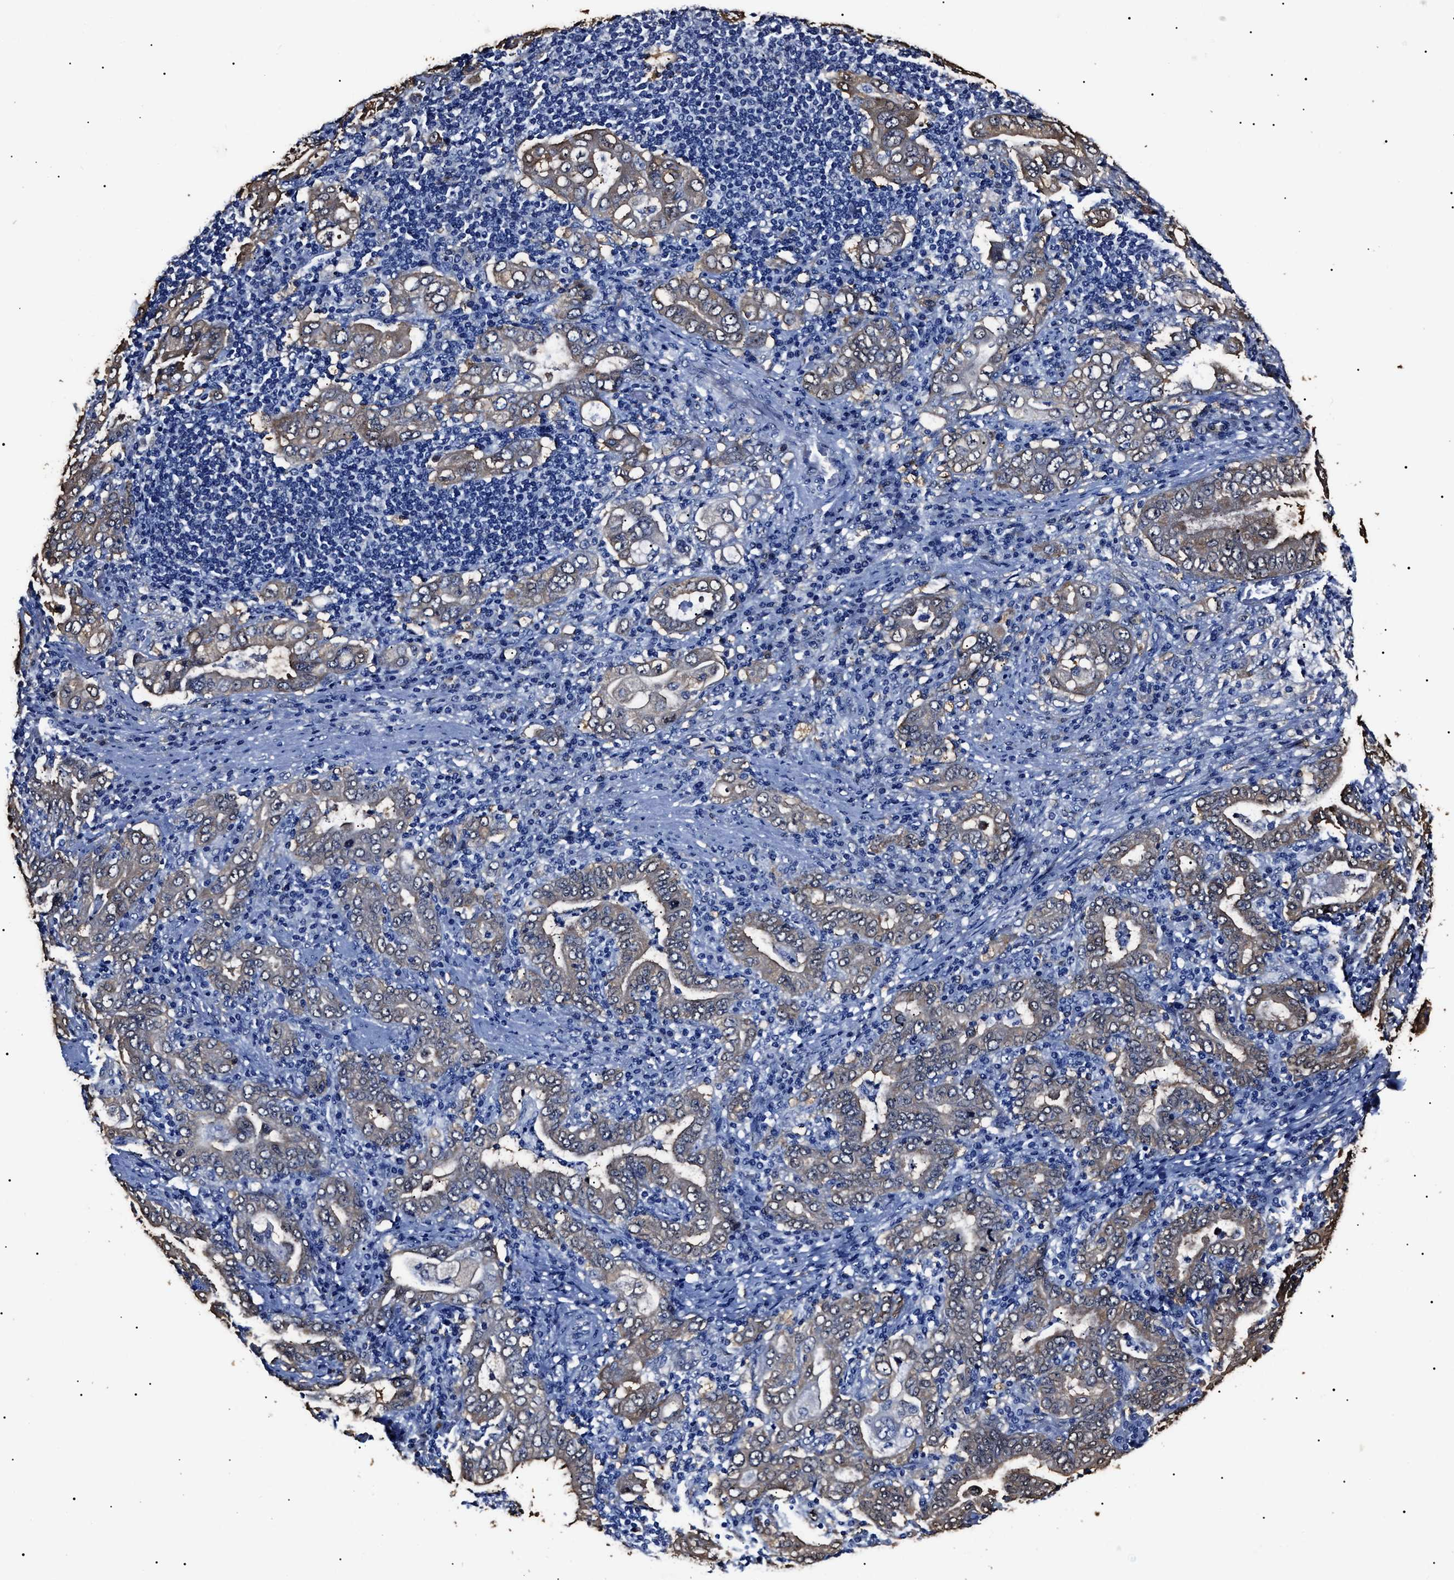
{"staining": {"intensity": "weak", "quantity": "<25%", "location": "cytoplasmic/membranous"}, "tissue": "stomach cancer", "cell_type": "Tumor cells", "image_type": "cancer", "snomed": [{"axis": "morphology", "description": "Normal tissue, NOS"}, {"axis": "morphology", "description": "Adenocarcinoma, NOS"}, {"axis": "topography", "description": "Esophagus"}, {"axis": "topography", "description": "Stomach, upper"}, {"axis": "topography", "description": "Peripheral nerve tissue"}], "caption": "An immunohistochemistry histopathology image of adenocarcinoma (stomach) is shown. There is no staining in tumor cells of adenocarcinoma (stomach).", "gene": "ALDH1A1", "patient": {"sex": "male", "age": 62}}